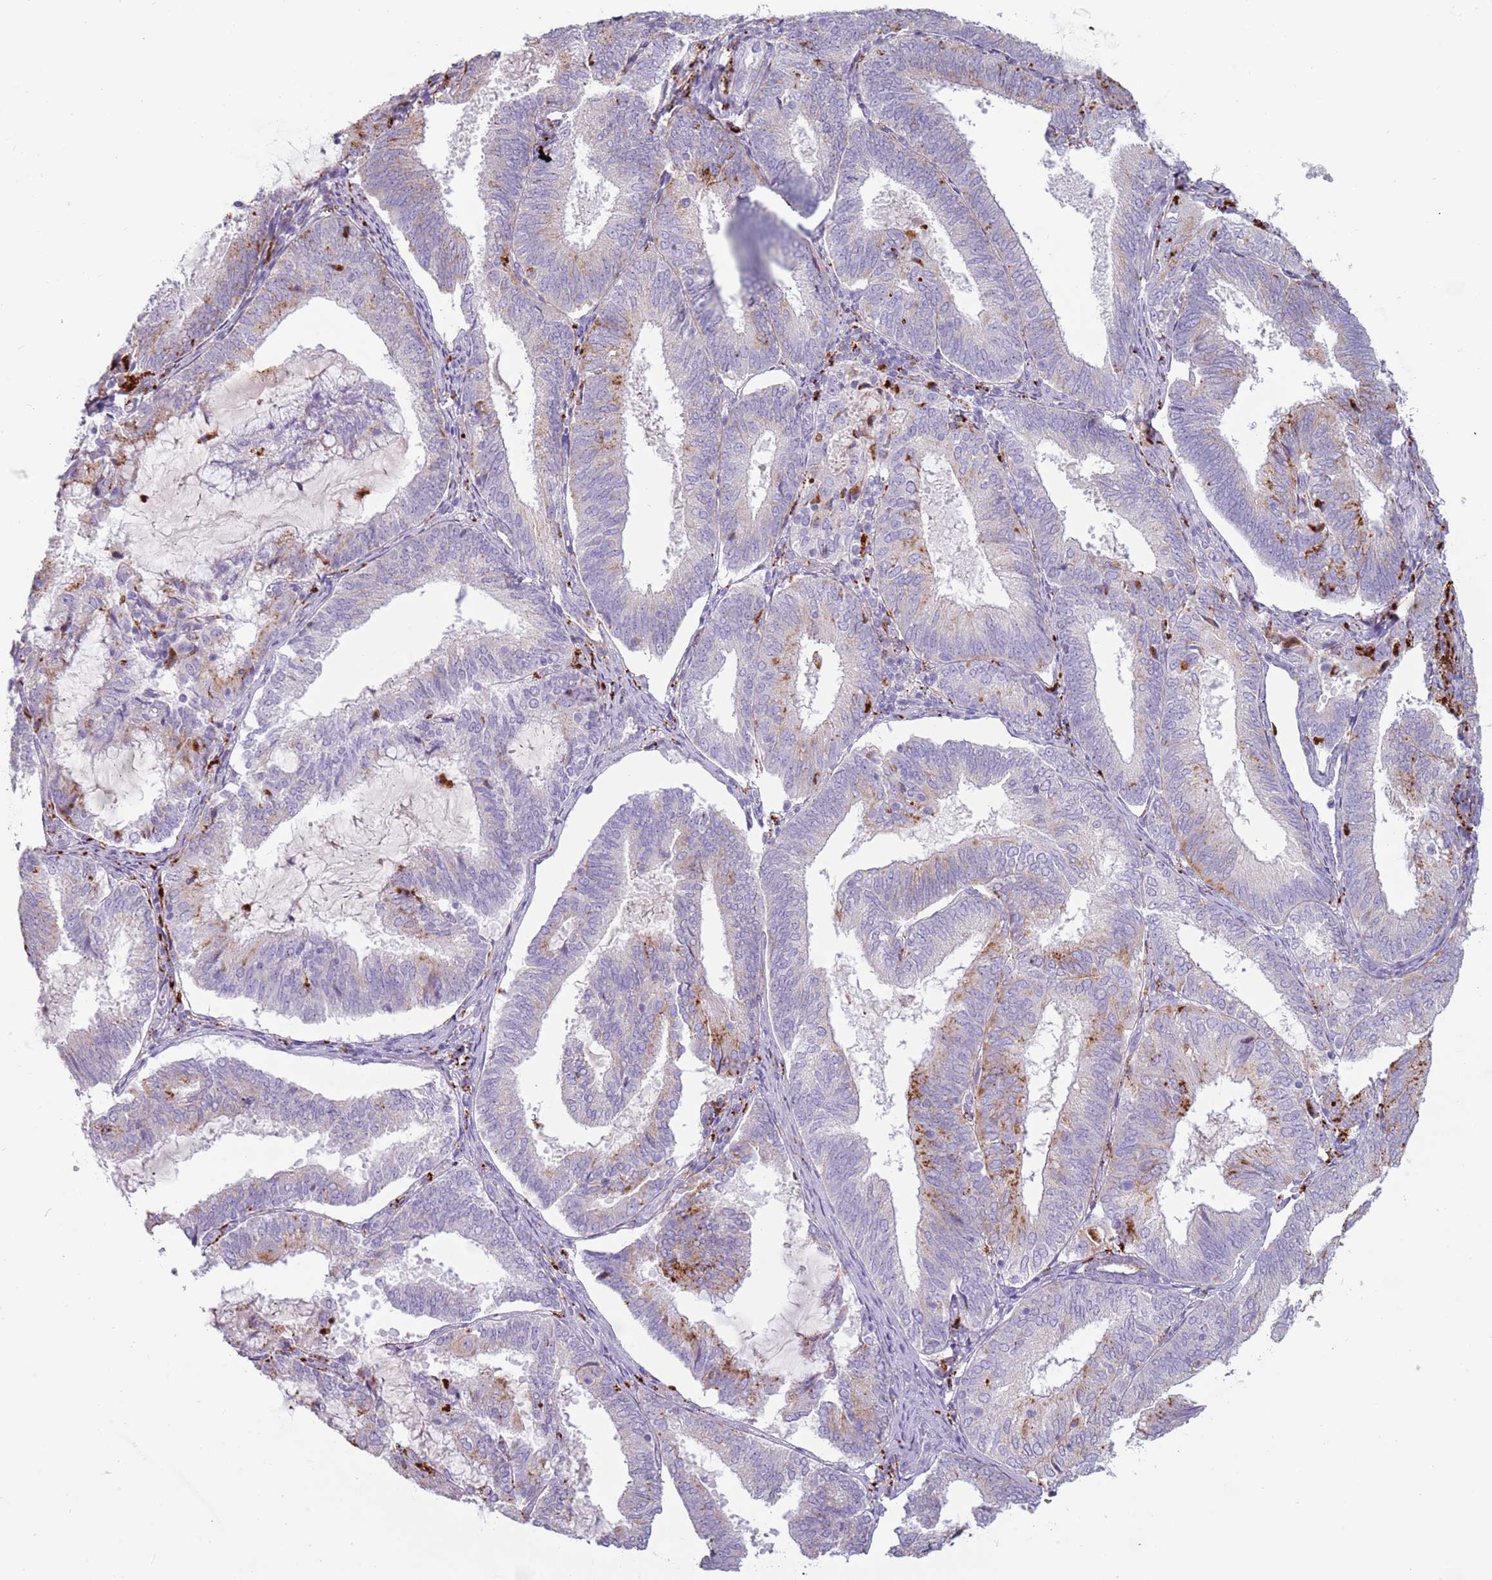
{"staining": {"intensity": "moderate", "quantity": "<25%", "location": "cytoplasmic/membranous"}, "tissue": "endometrial cancer", "cell_type": "Tumor cells", "image_type": "cancer", "snomed": [{"axis": "morphology", "description": "Adenocarcinoma, NOS"}, {"axis": "topography", "description": "Endometrium"}], "caption": "Adenocarcinoma (endometrial) tissue demonstrates moderate cytoplasmic/membranous expression in approximately <25% of tumor cells", "gene": "NWD2", "patient": {"sex": "female", "age": 81}}